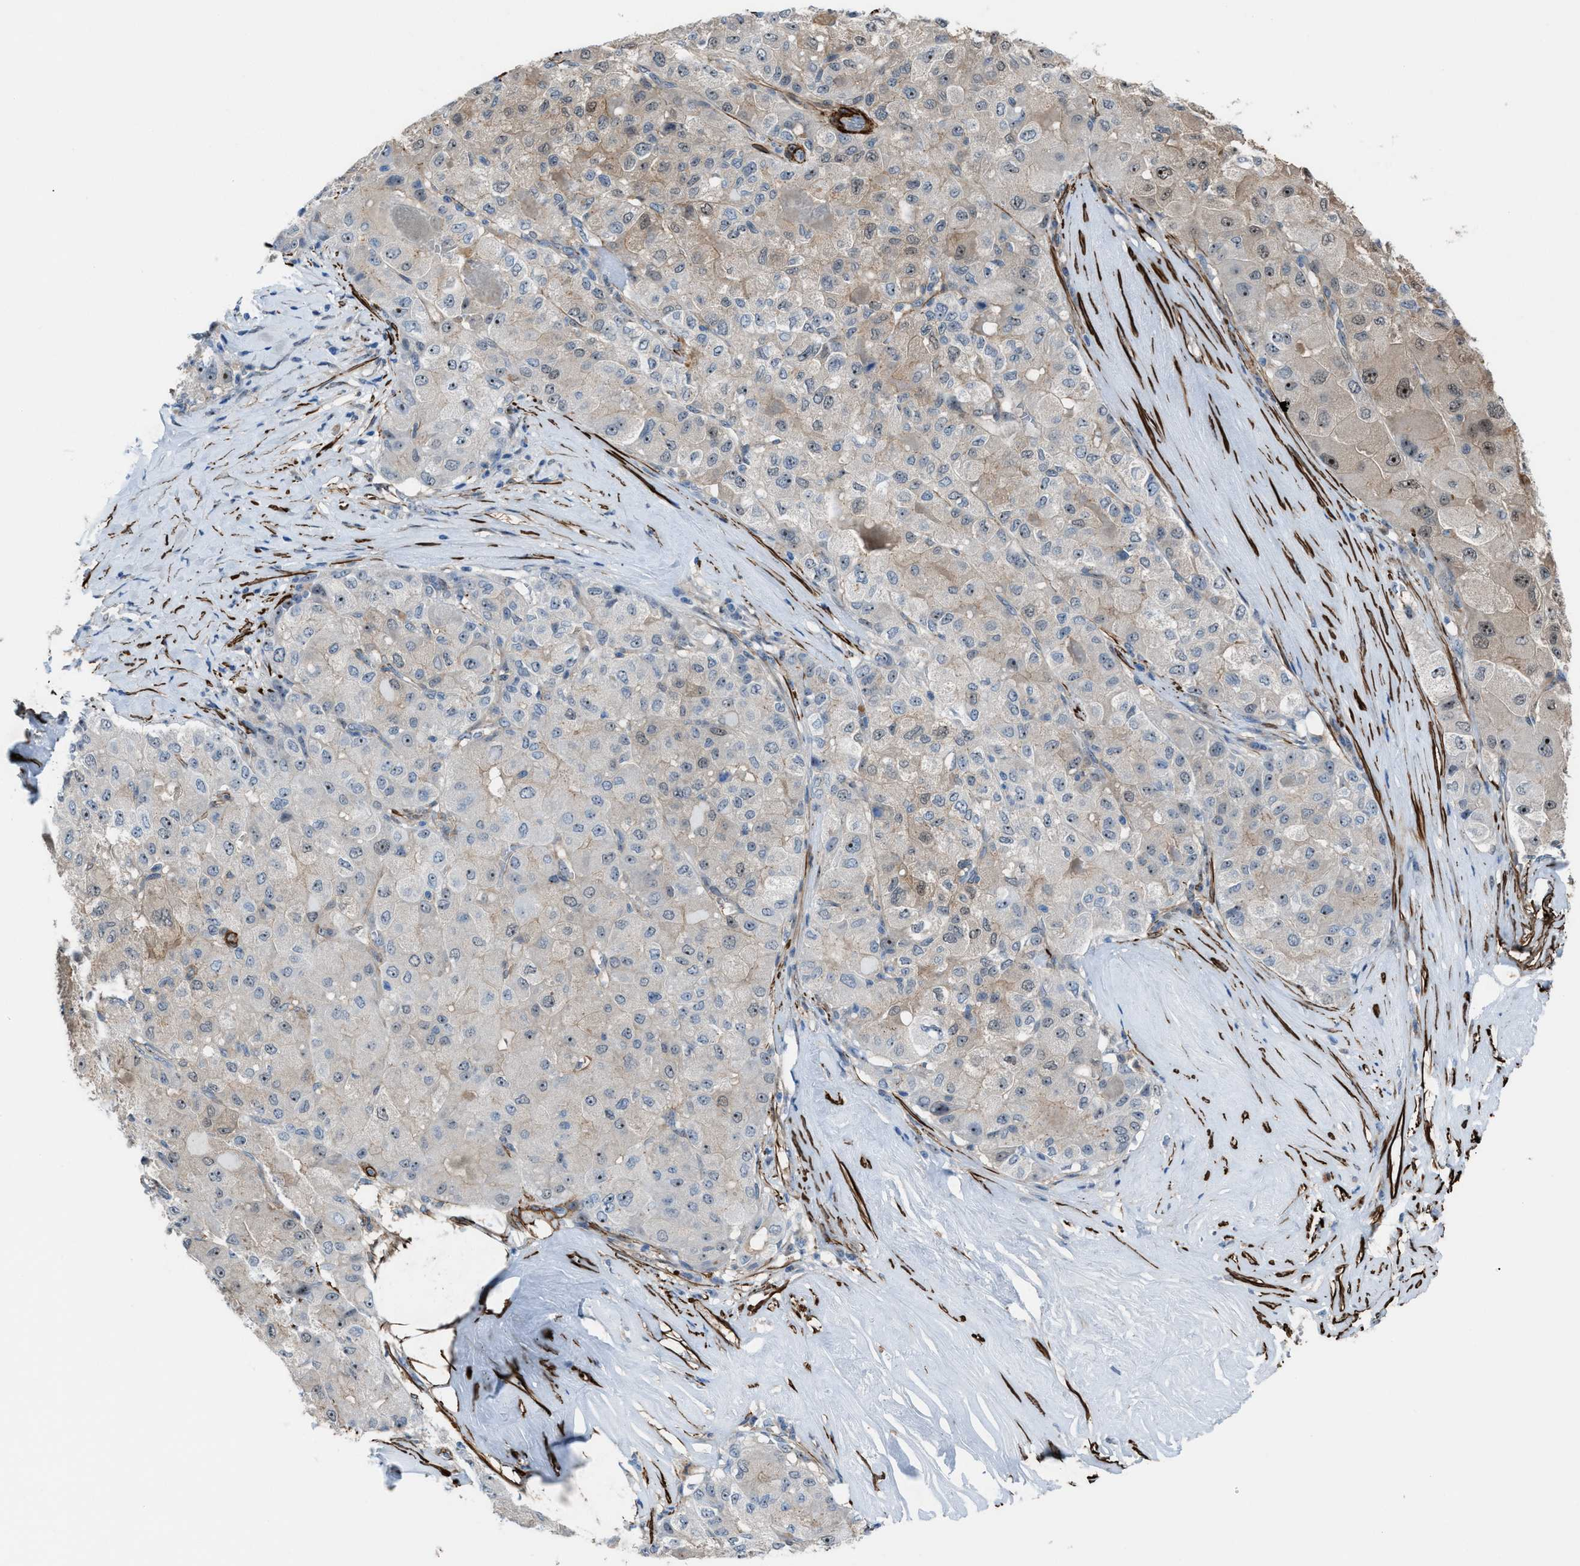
{"staining": {"intensity": "moderate", "quantity": "<25%", "location": "nuclear"}, "tissue": "liver cancer", "cell_type": "Tumor cells", "image_type": "cancer", "snomed": [{"axis": "morphology", "description": "Carcinoma, Hepatocellular, NOS"}, {"axis": "topography", "description": "Liver"}], "caption": "Tumor cells reveal low levels of moderate nuclear staining in about <25% of cells in hepatocellular carcinoma (liver).", "gene": "NQO2", "patient": {"sex": "male", "age": 80}}